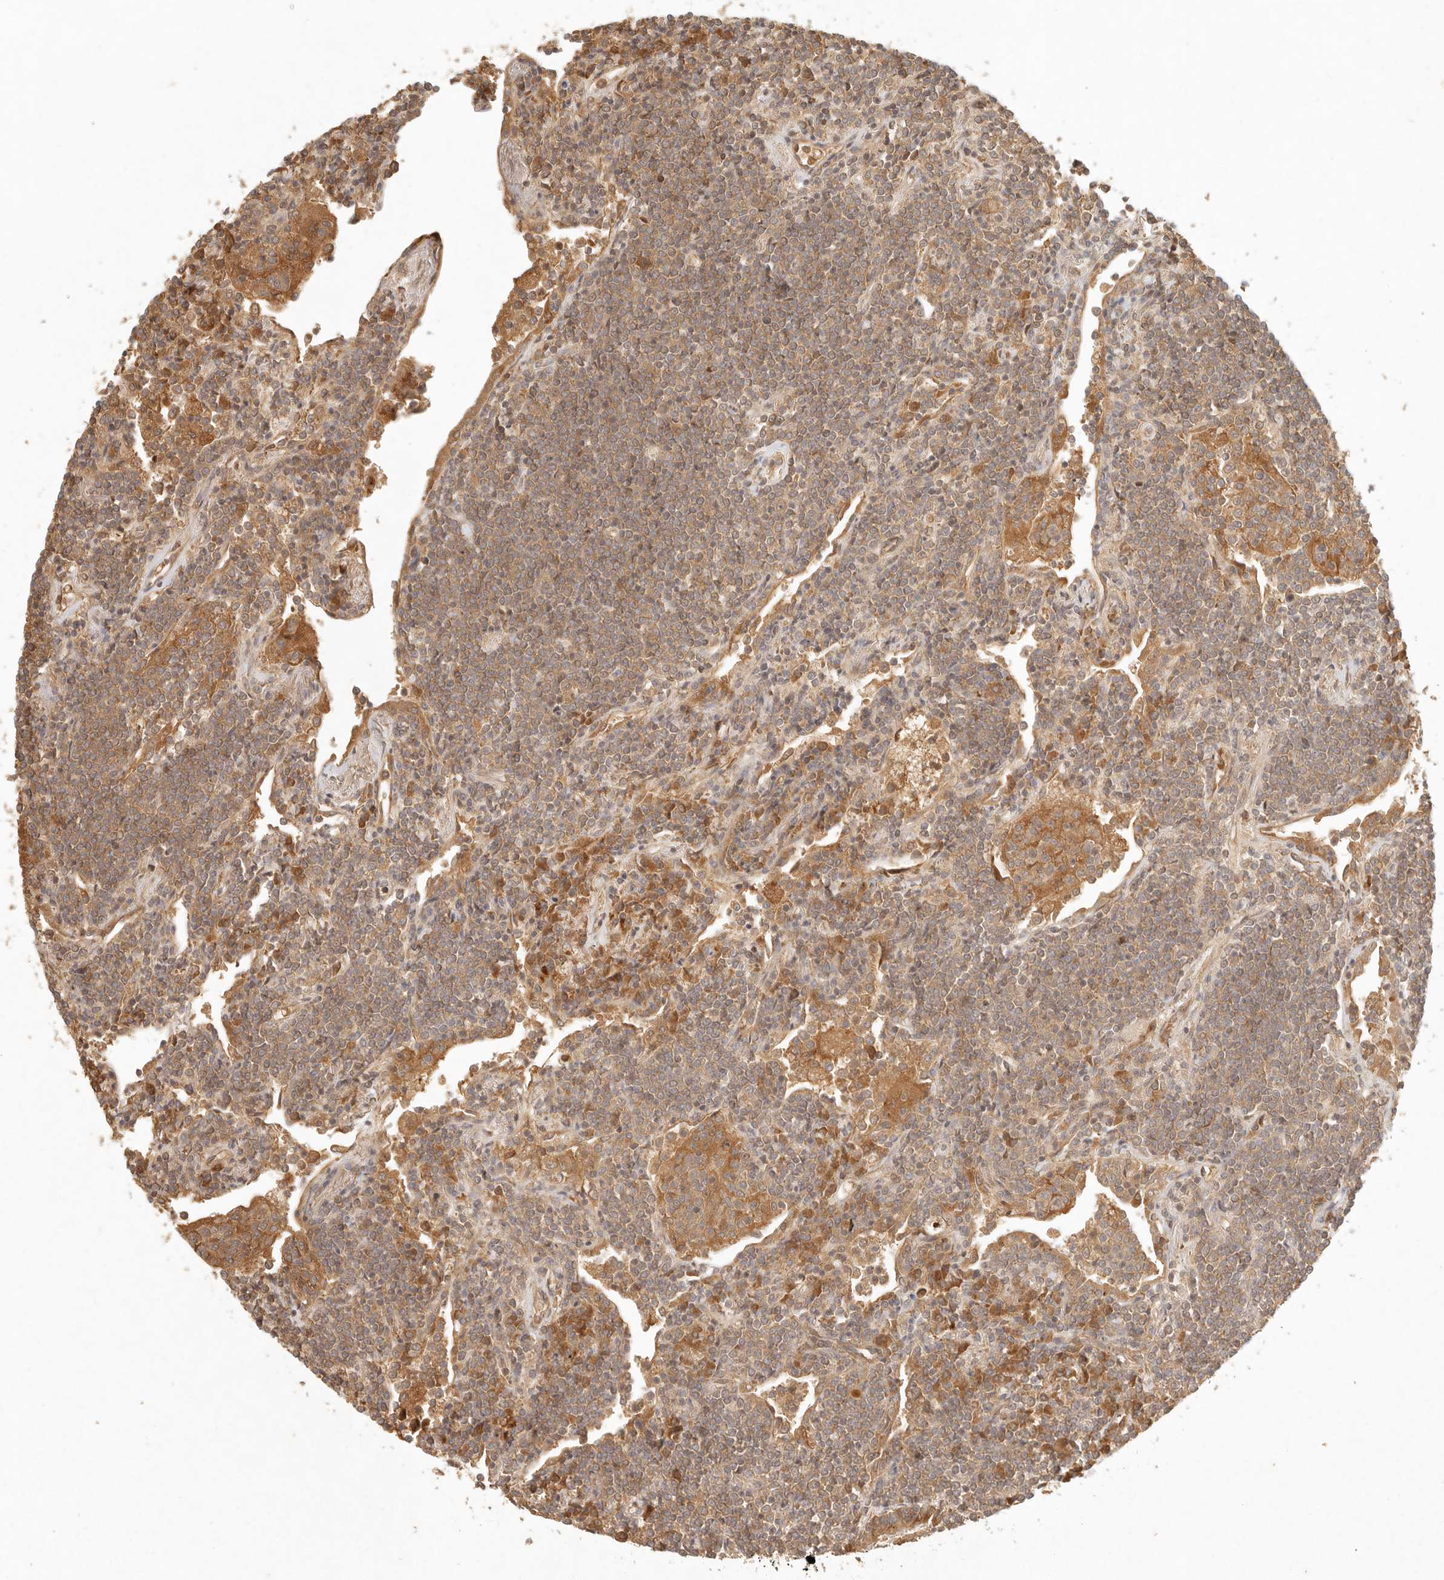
{"staining": {"intensity": "moderate", "quantity": "<25%", "location": "cytoplasmic/membranous"}, "tissue": "lymphoma", "cell_type": "Tumor cells", "image_type": "cancer", "snomed": [{"axis": "morphology", "description": "Malignant lymphoma, non-Hodgkin's type, Low grade"}, {"axis": "topography", "description": "Lung"}], "caption": "Moderate cytoplasmic/membranous positivity for a protein is present in about <25% of tumor cells of lymphoma using IHC.", "gene": "ANKRD61", "patient": {"sex": "female", "age": 71}}